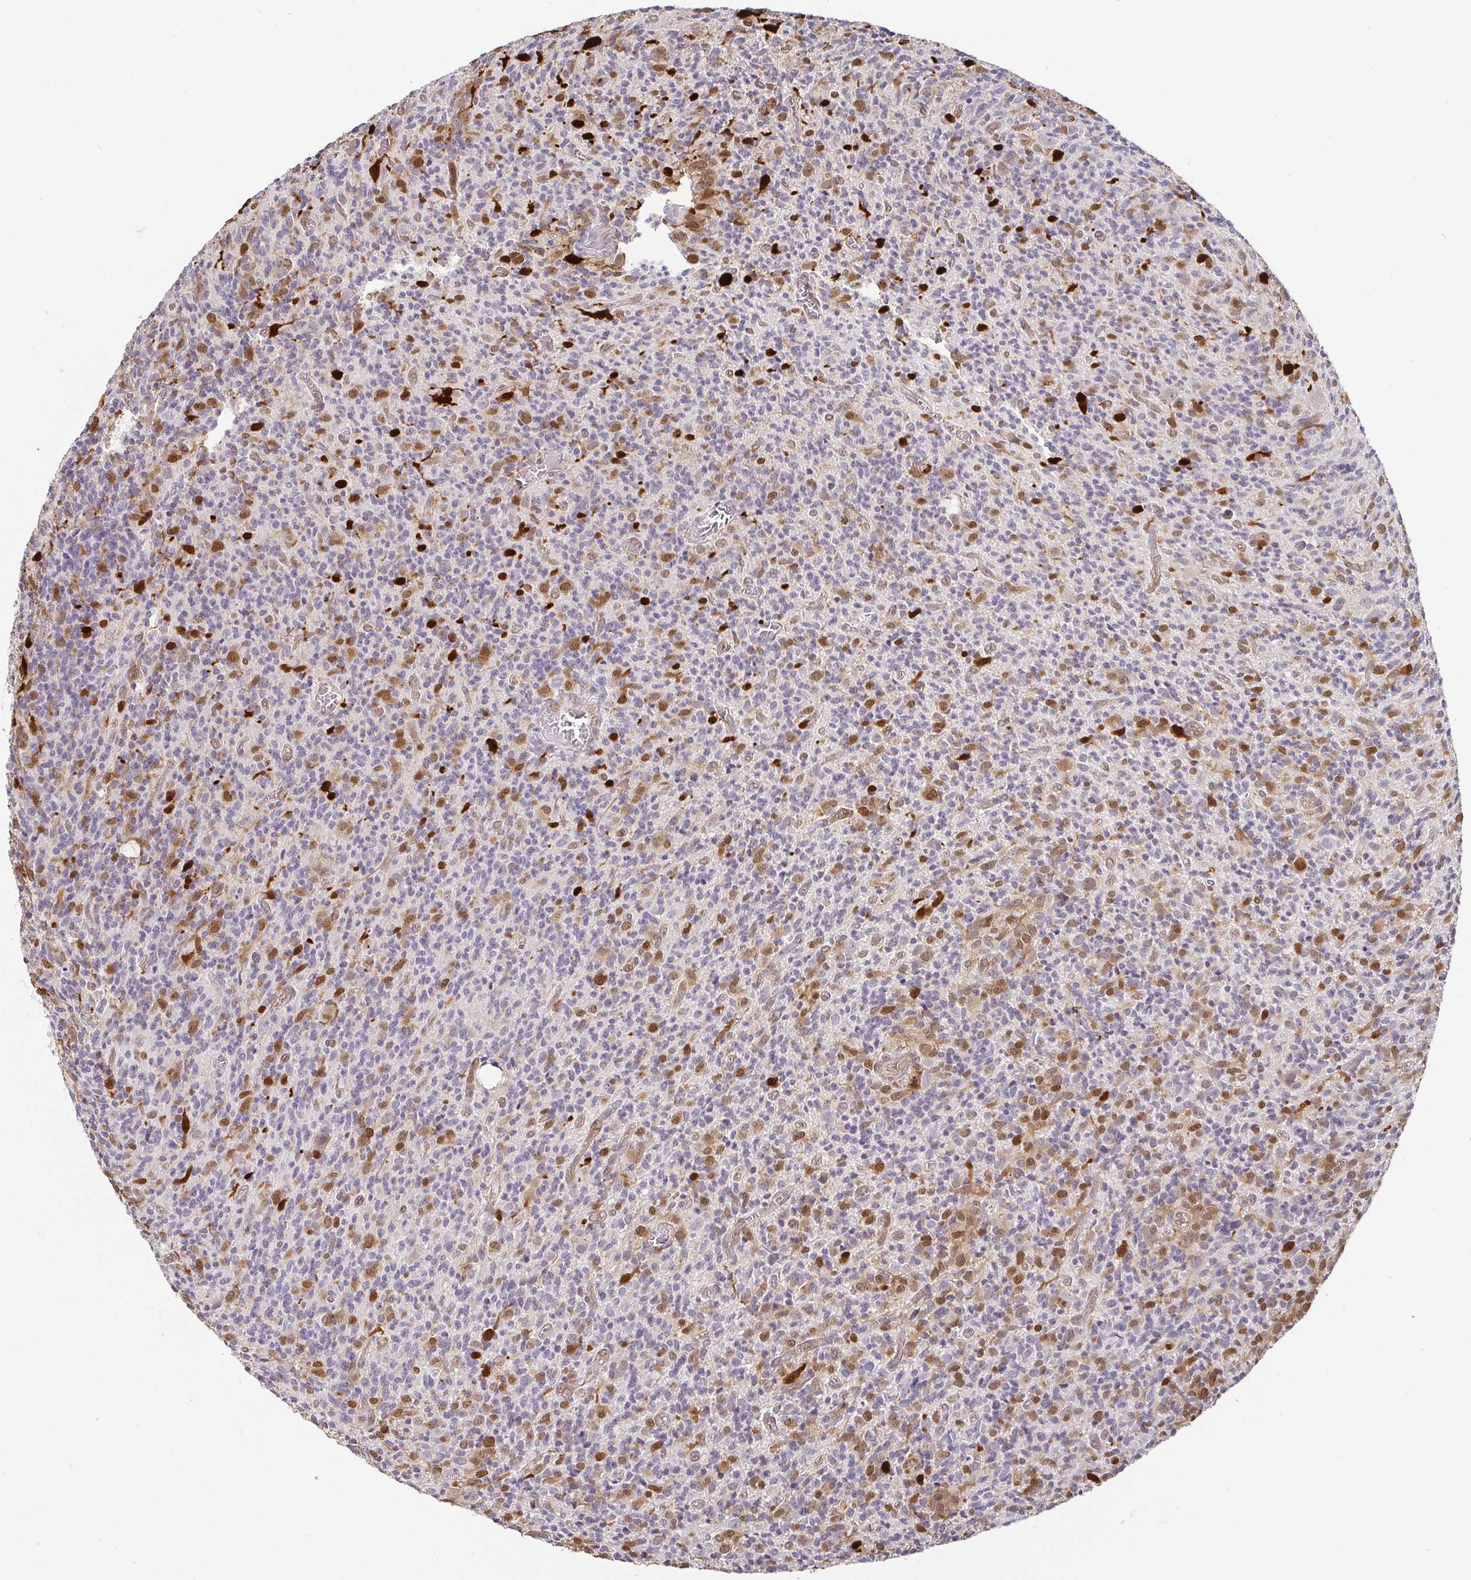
{"staining": {"intensity": "moderate", "quantity": "25%-75%", "location": "cytoplasmic/membranous,nuclear"}, "tissue": "glioma", "cell_type": "Tumor cells", "image_type": "cancer", "snomed": [{"axis": "morphology", "description": "Glioma, malignant, High grade"}, {"axis": "topography", "description": "Brain"}], "caption": "A histopathology image of human glioma stained for a protein reveals moderate cytoplasmic/membranous and nuclear brown staining in tumor cells.", "gene": "HOPX", "patient": {"sex": "male", "age": 76}}